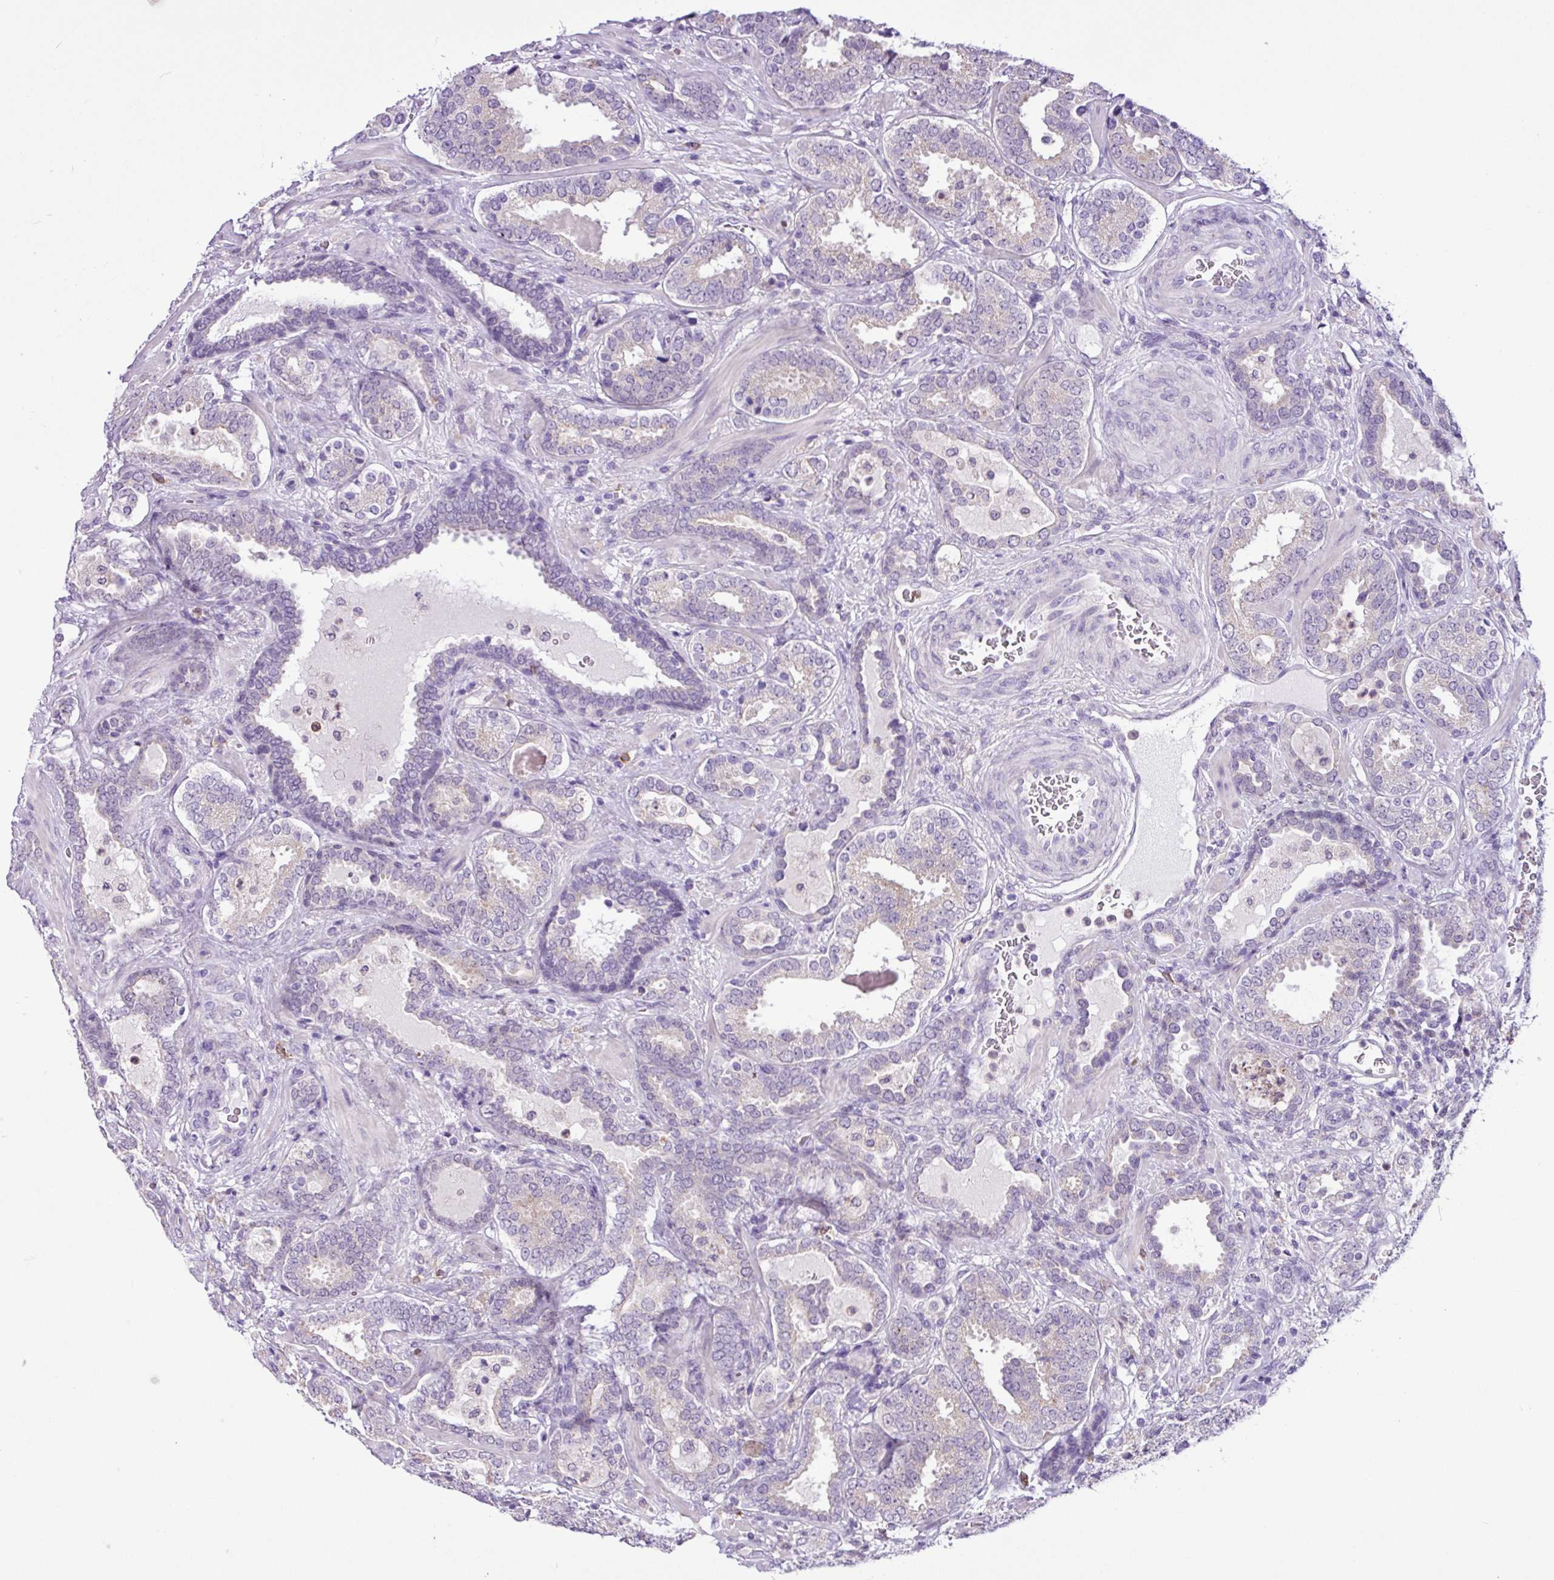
{"staining": {"intensity": "weak", "quantity": "<25%", "location": "cytoplasmic/membranous"}, "tissue": "prostate cancer", "cell_type": "Tumor cells", "image_type": "cancer", "snomed": [{"axis": "morphology", "description": "Adenocarcinoma, High grade"}, {"axis": "topography", "description": "Prostate"}], "caption": "This is an immunohistochemistry (IHC) histopathology image of human prostate cancer. There is no positivity in tumor cells.", "gene": "TONSL", "patient": {"sex": "male", "age": 65}}